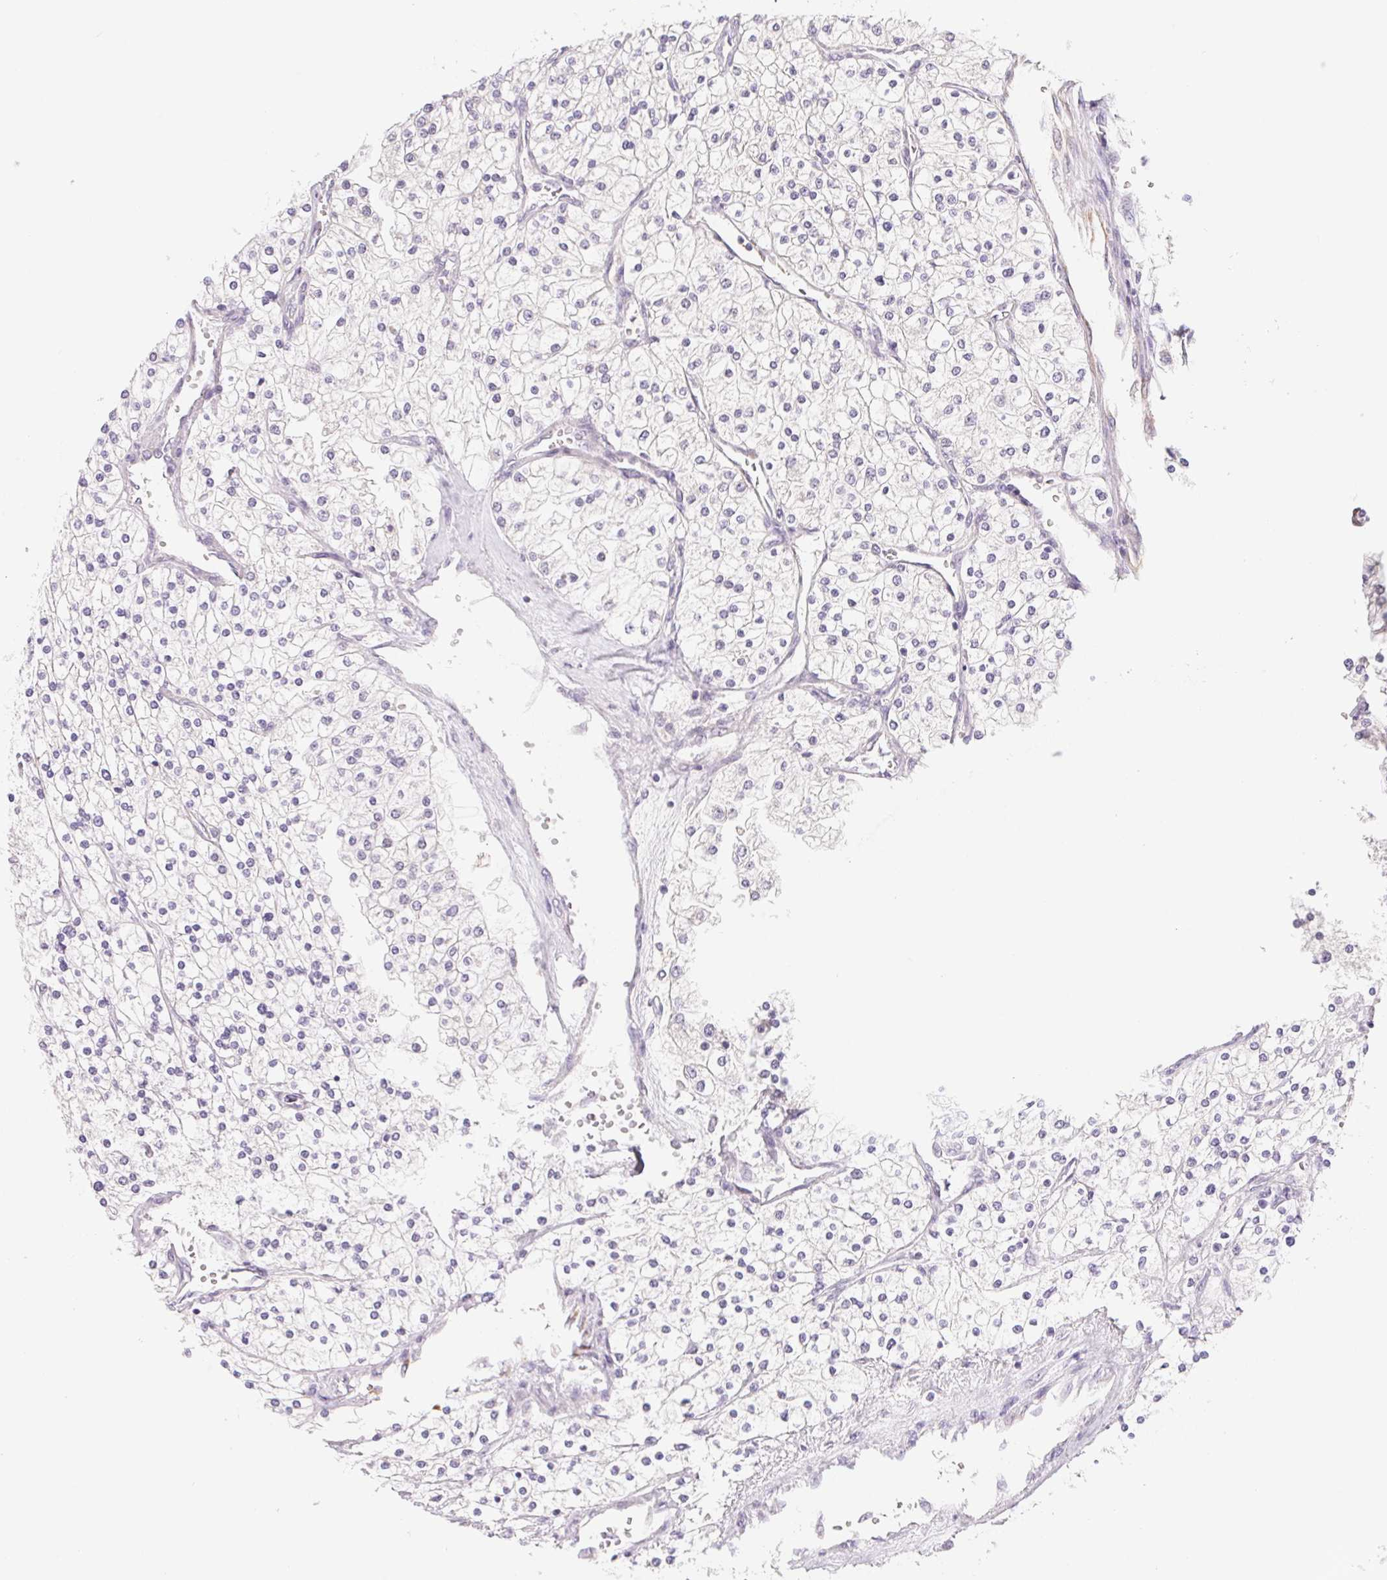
{"staining": {"intensity": "negative", "quantity": "none", "location": "none"}, "tissue": "renal cancer", "cell_type": "Tumor cells", "image_type": "cancer", "snomed": [{"axis": "morphology", "description": "Adenocarcinoma, NOS"}, {"axis": "topography", "description": "Kidney"}], "caption": "A histopathology image of renal cancer (adenocarcinoma) stained for a protein reveals no brown staining in tumor cells.", "gene": "CTNND2", "patient": {"sex": "male", "age": 80}}